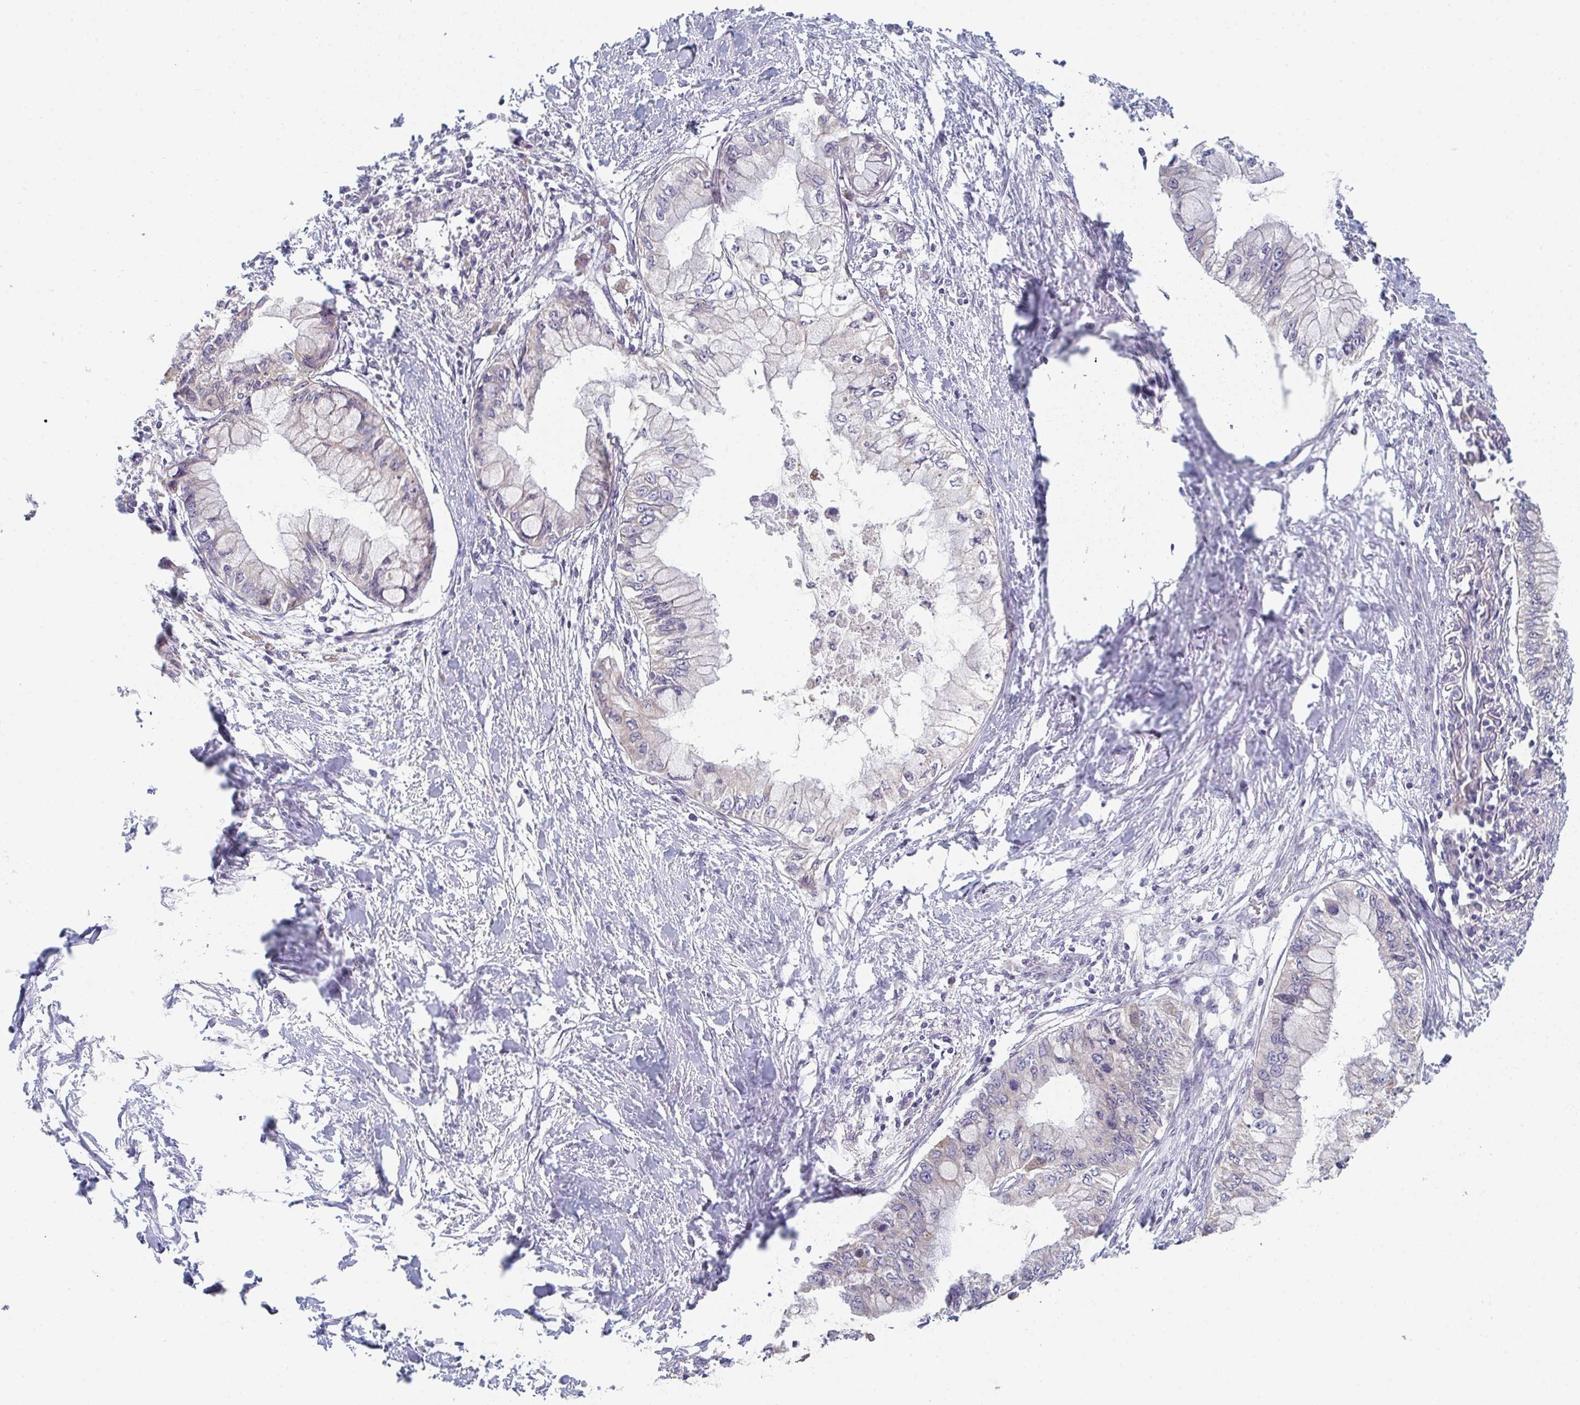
{"staining": {"intensity": "negative", "quantity": "none", "location": "none"}, "tissue": "pancreatic cancer", "cell_type": "Tumor cells", "image_type": "cancer", "snomed": [{"axis": "morphology", "description": "Adenocarcinoma, NOS"}, {"axis": "topography", "description": "Pancreas"}], "caption": "An IHC photomicrograph of pancreatic cancer is shown. There is no staining in tumor cells of pancreatic cancer.", "gene": "ELOVL1", "patient": {"sex": "male", "age": 48}}